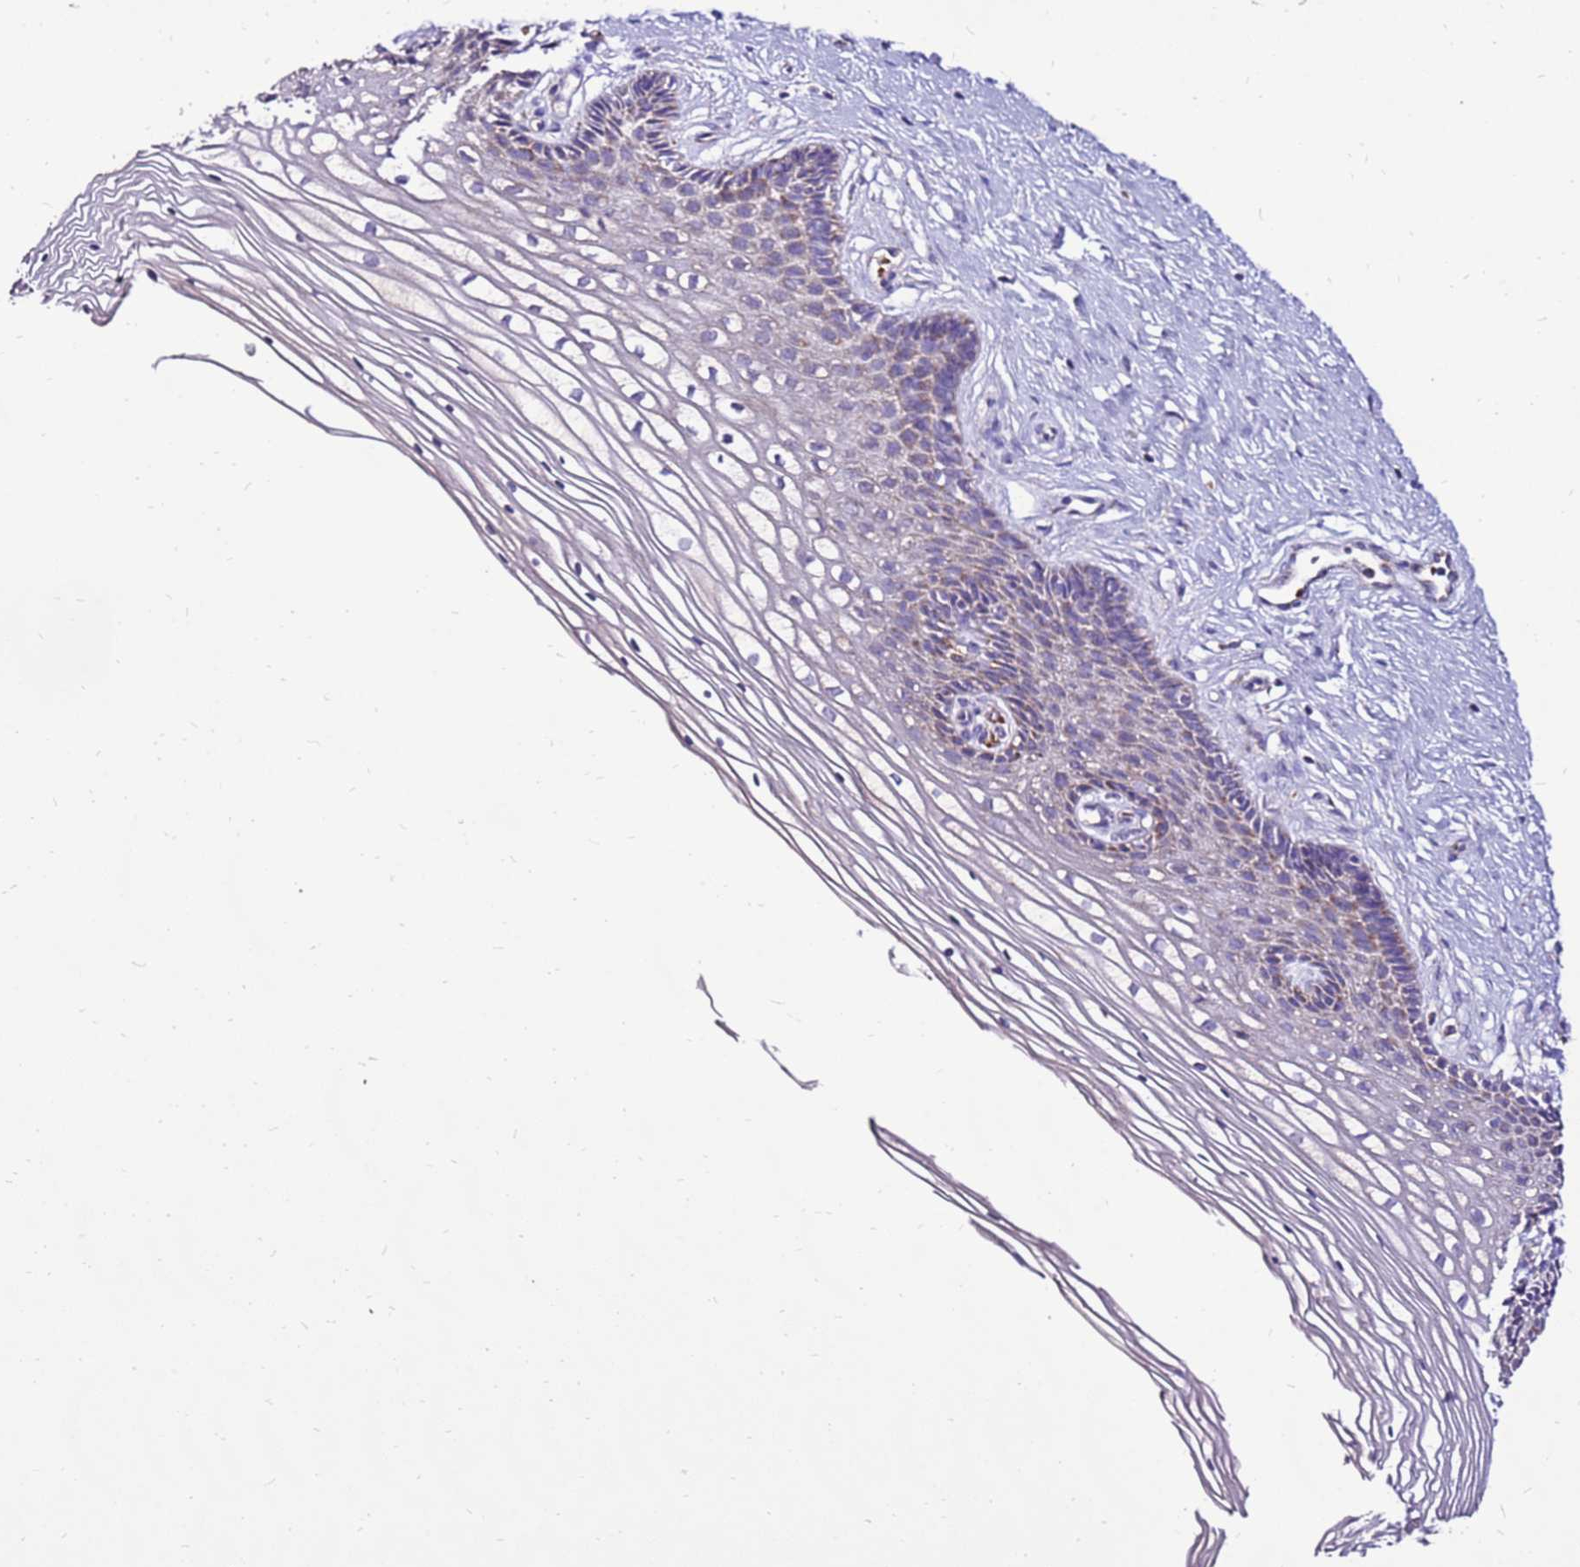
{"staining": {"intensity": "weak", "quantity": "<25%", "location": "cytoplasmic/membranous"}, "tissue": "cervix", "cell_type": "Glandular cells", "image_type": "normal", "snomed": [{"axis": "morphology", "description": "Normal tissue, NOS"}, {"axis": "topography", "description": "Cervix"}], "caption": "A high-resolution micrograph shows IHC staining of normal cervix, which shows no significant expression in glandular cells.", "gene": "SPSB3", "patient": {"sex": "female", "age": 33}}